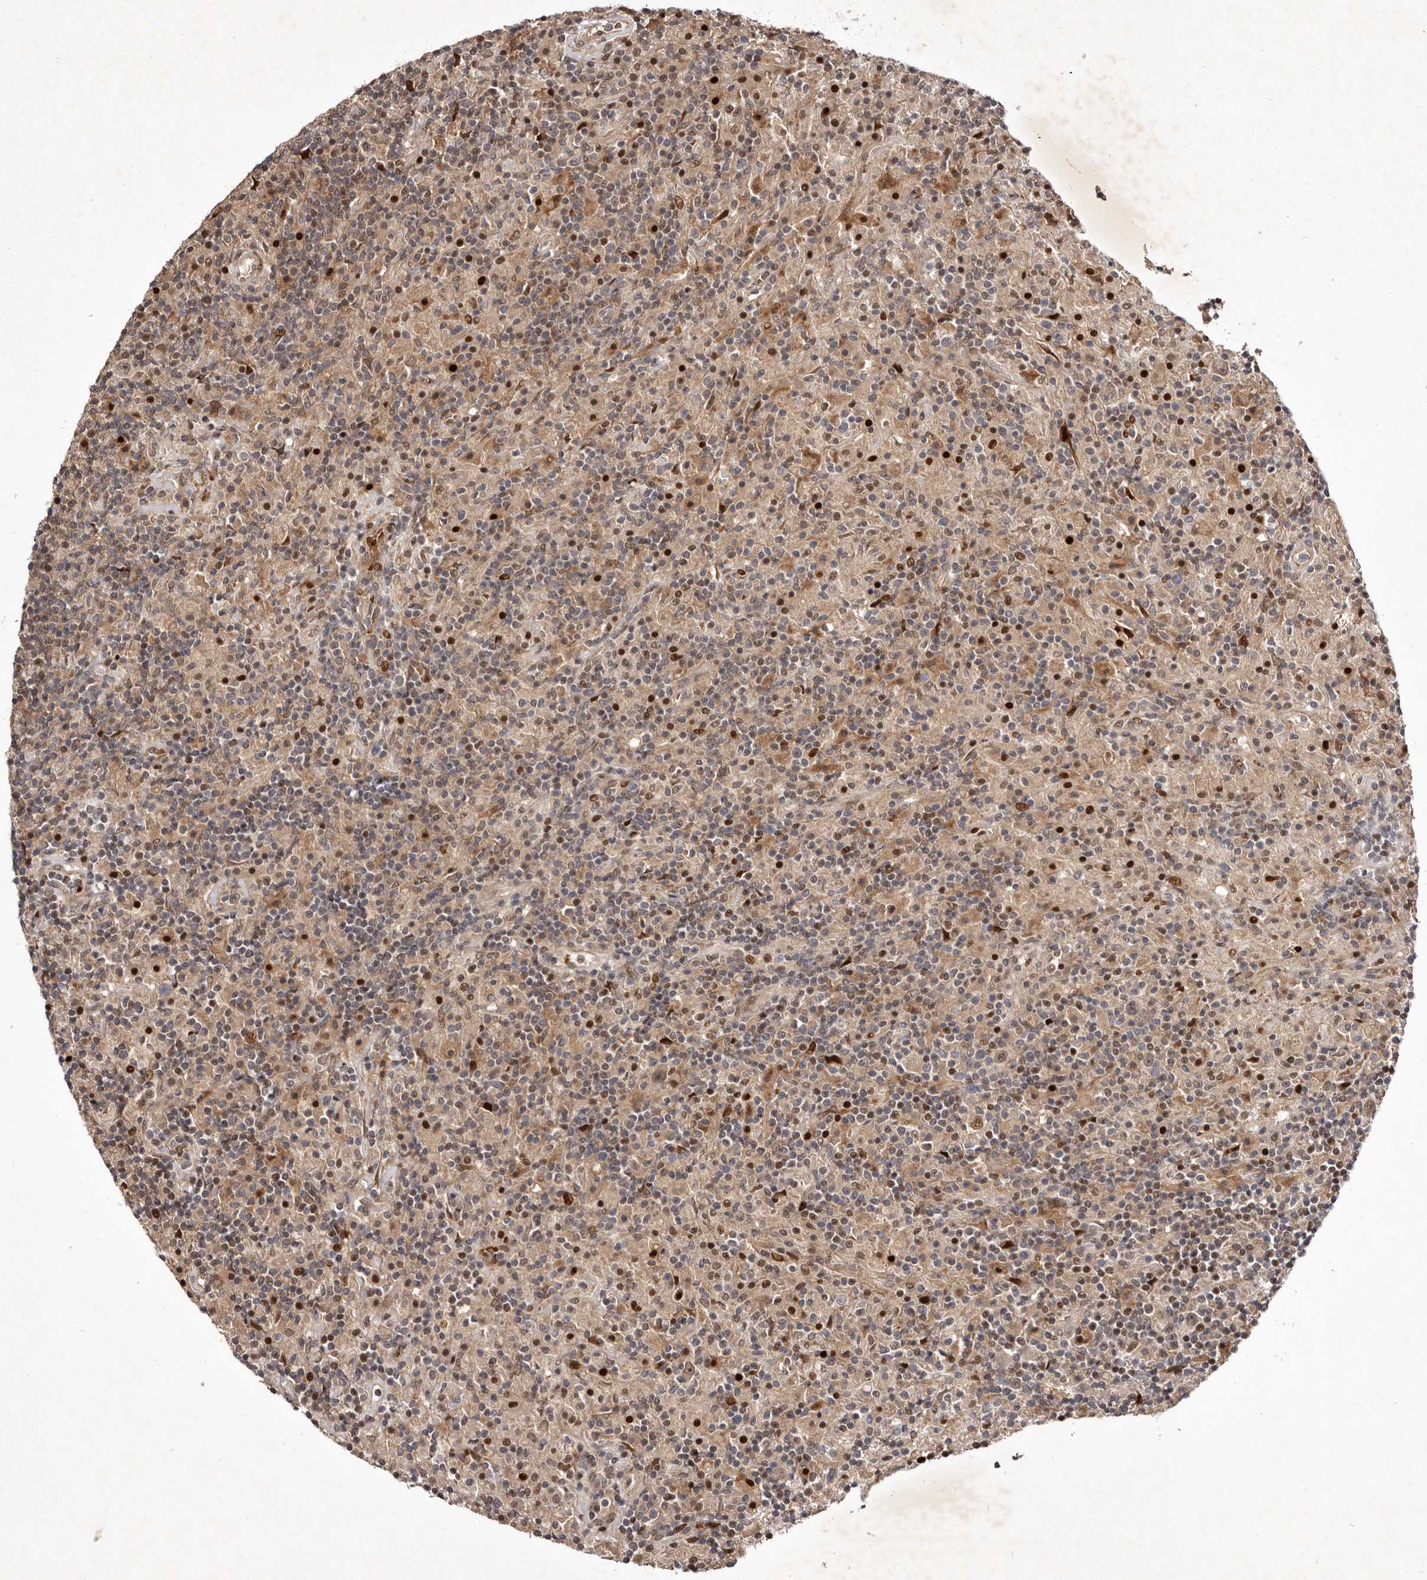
{"staining": {"intensity": "weak", "quantity": ">75%", "location": "cytoplasmic/membranous,nuclear"}, "tissue": "lymphoma", "cell_type": "Tumor cells", "image_type": "cancer", "snomed": [{"axis": "morphology", "description": "Hodgkin's disease, NOS"}, {"axis": "topography", "description": "Lymph node"}], "caption": "An IHC histopathology image of neoplastic tissue is shown. Protein staining in brown highlights weak cytoplasmic/membranous and nuclear positivity in Hodgkin's disease within tumor cells.", "gene": "ABL1", "patient": {"sex": "male", "age": 70}}